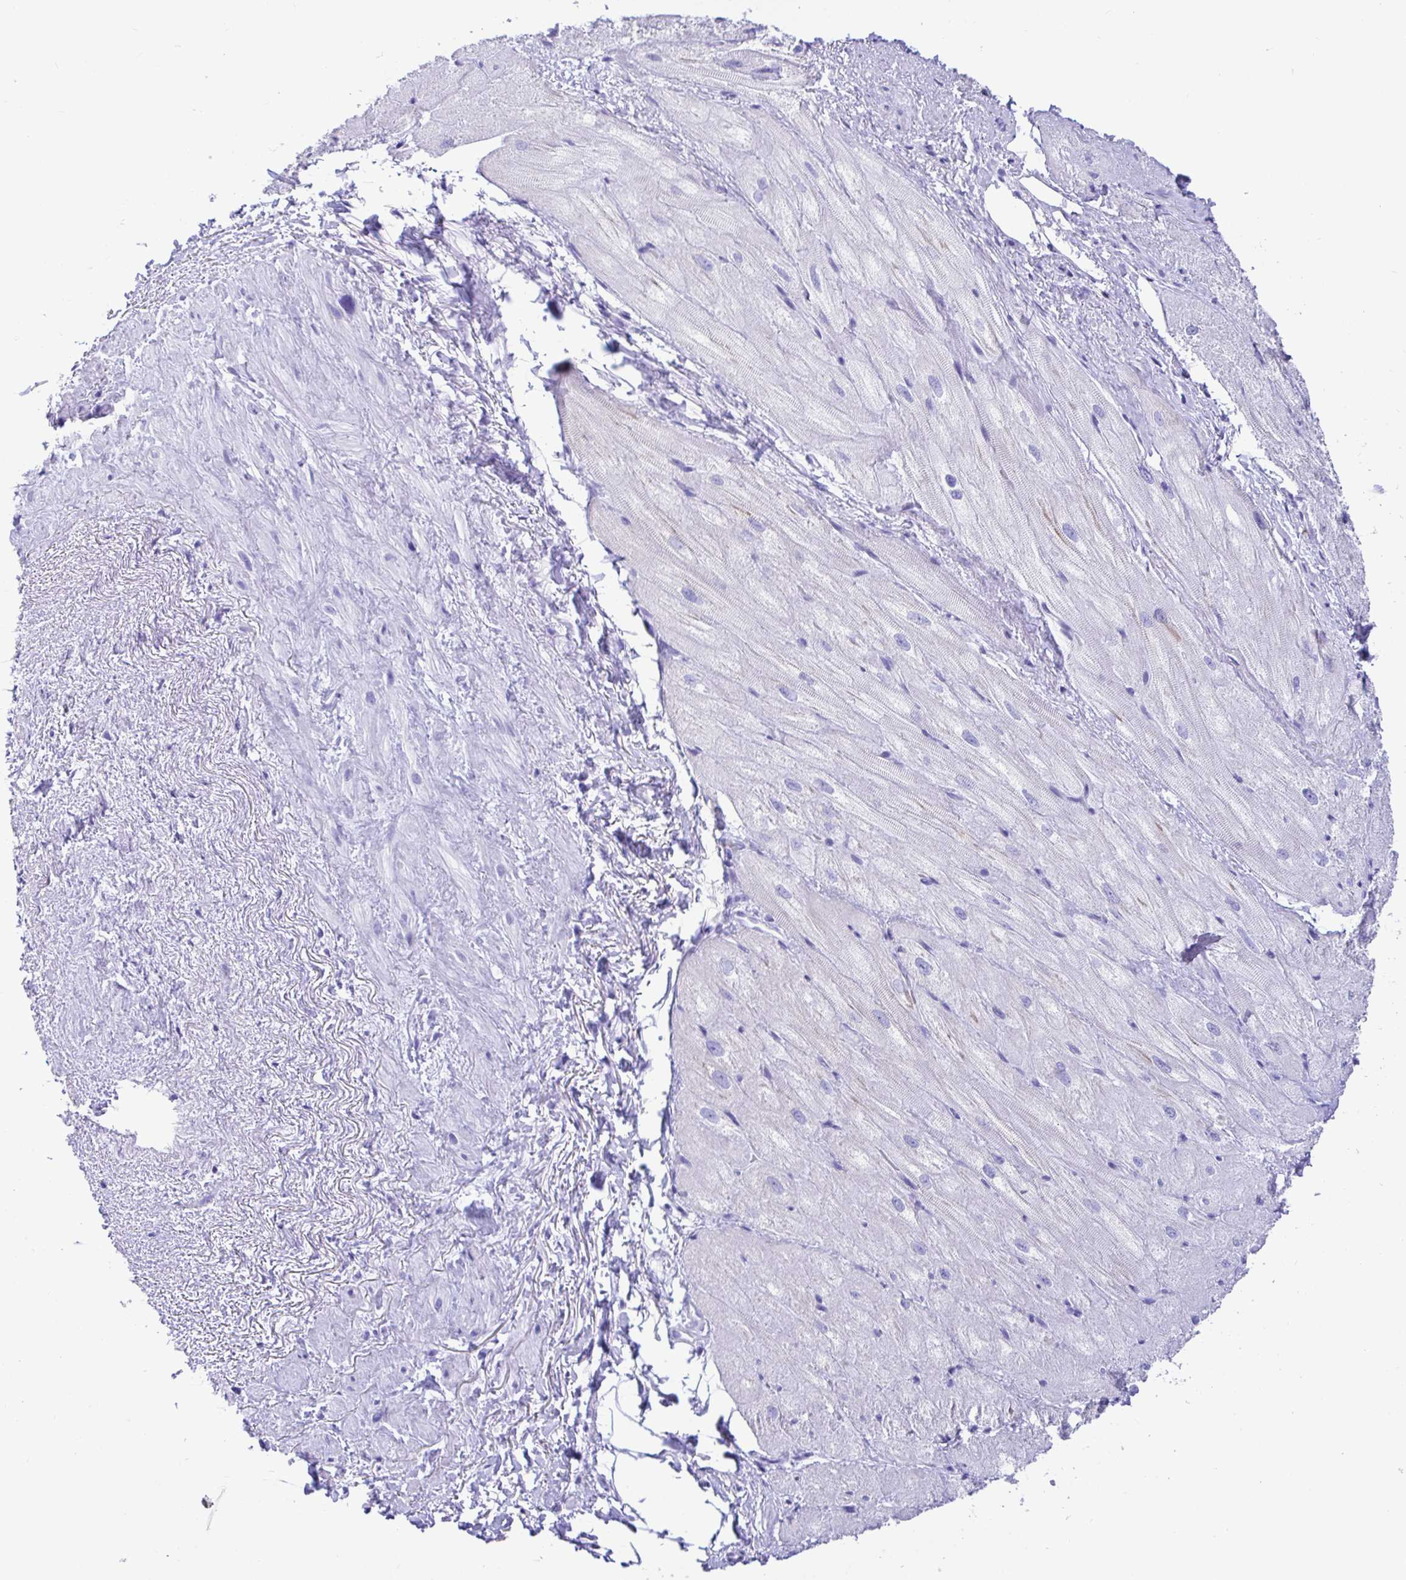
{"staining": {"intensity": "weak", "quantity": "<25%", "location": "cytoplasmic/membranous"}, "tissue": "heart muscle", "cell_type": "Cardiomyocytes", "image_type": "normal", "snomed": [{"axis": "morphology", "description": "Normal tissue, NOS"}, {"axis": "topography", "description": "Heart"}], "caption": "Human heart muscle stained for a protein using immunohistochemistry exhibits no expression in cardiomyocytes.", "gene": "CD5", "patient": {"sex": "male", "age": 62}}